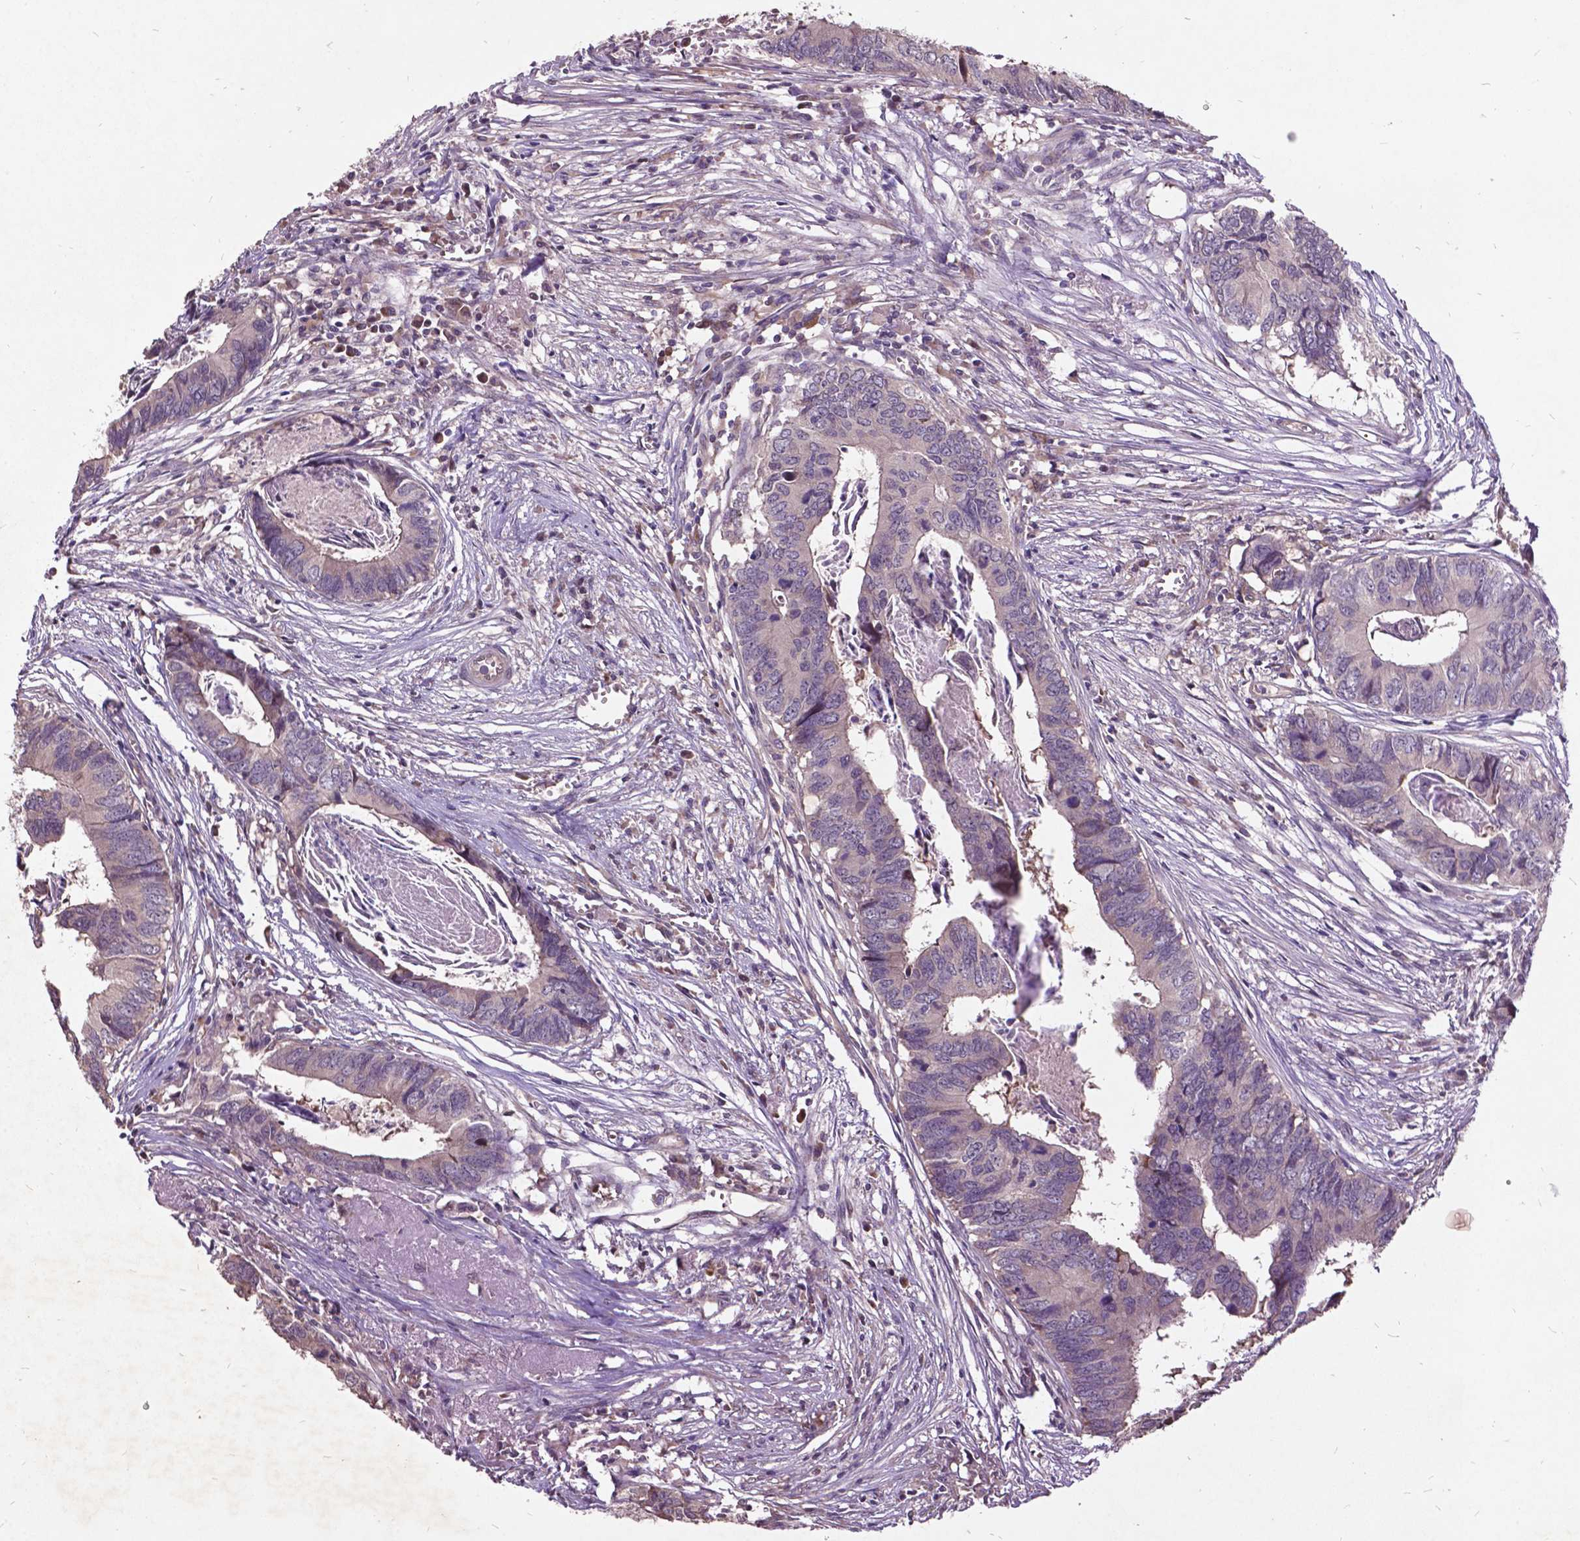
{"staining": {"intensity": "negative", "quantity": "none", "location": "none"}, "tissue": "colorectal cancer", "cell_type": "Tumor cells", "image_type": "cancer", "snomed": [{"axis": "morphology", "description": "Adenocarcinoma, NOS"}, {"axis": "topography", "description": "Colon"}], "caption": "This is an immunohistochemistry (IHC) histopathology image of human colorectal cancer. There is no positivity in tumor cells.", "gene": "AP1S3", "patient": {"sex": "female", "age": 82}}